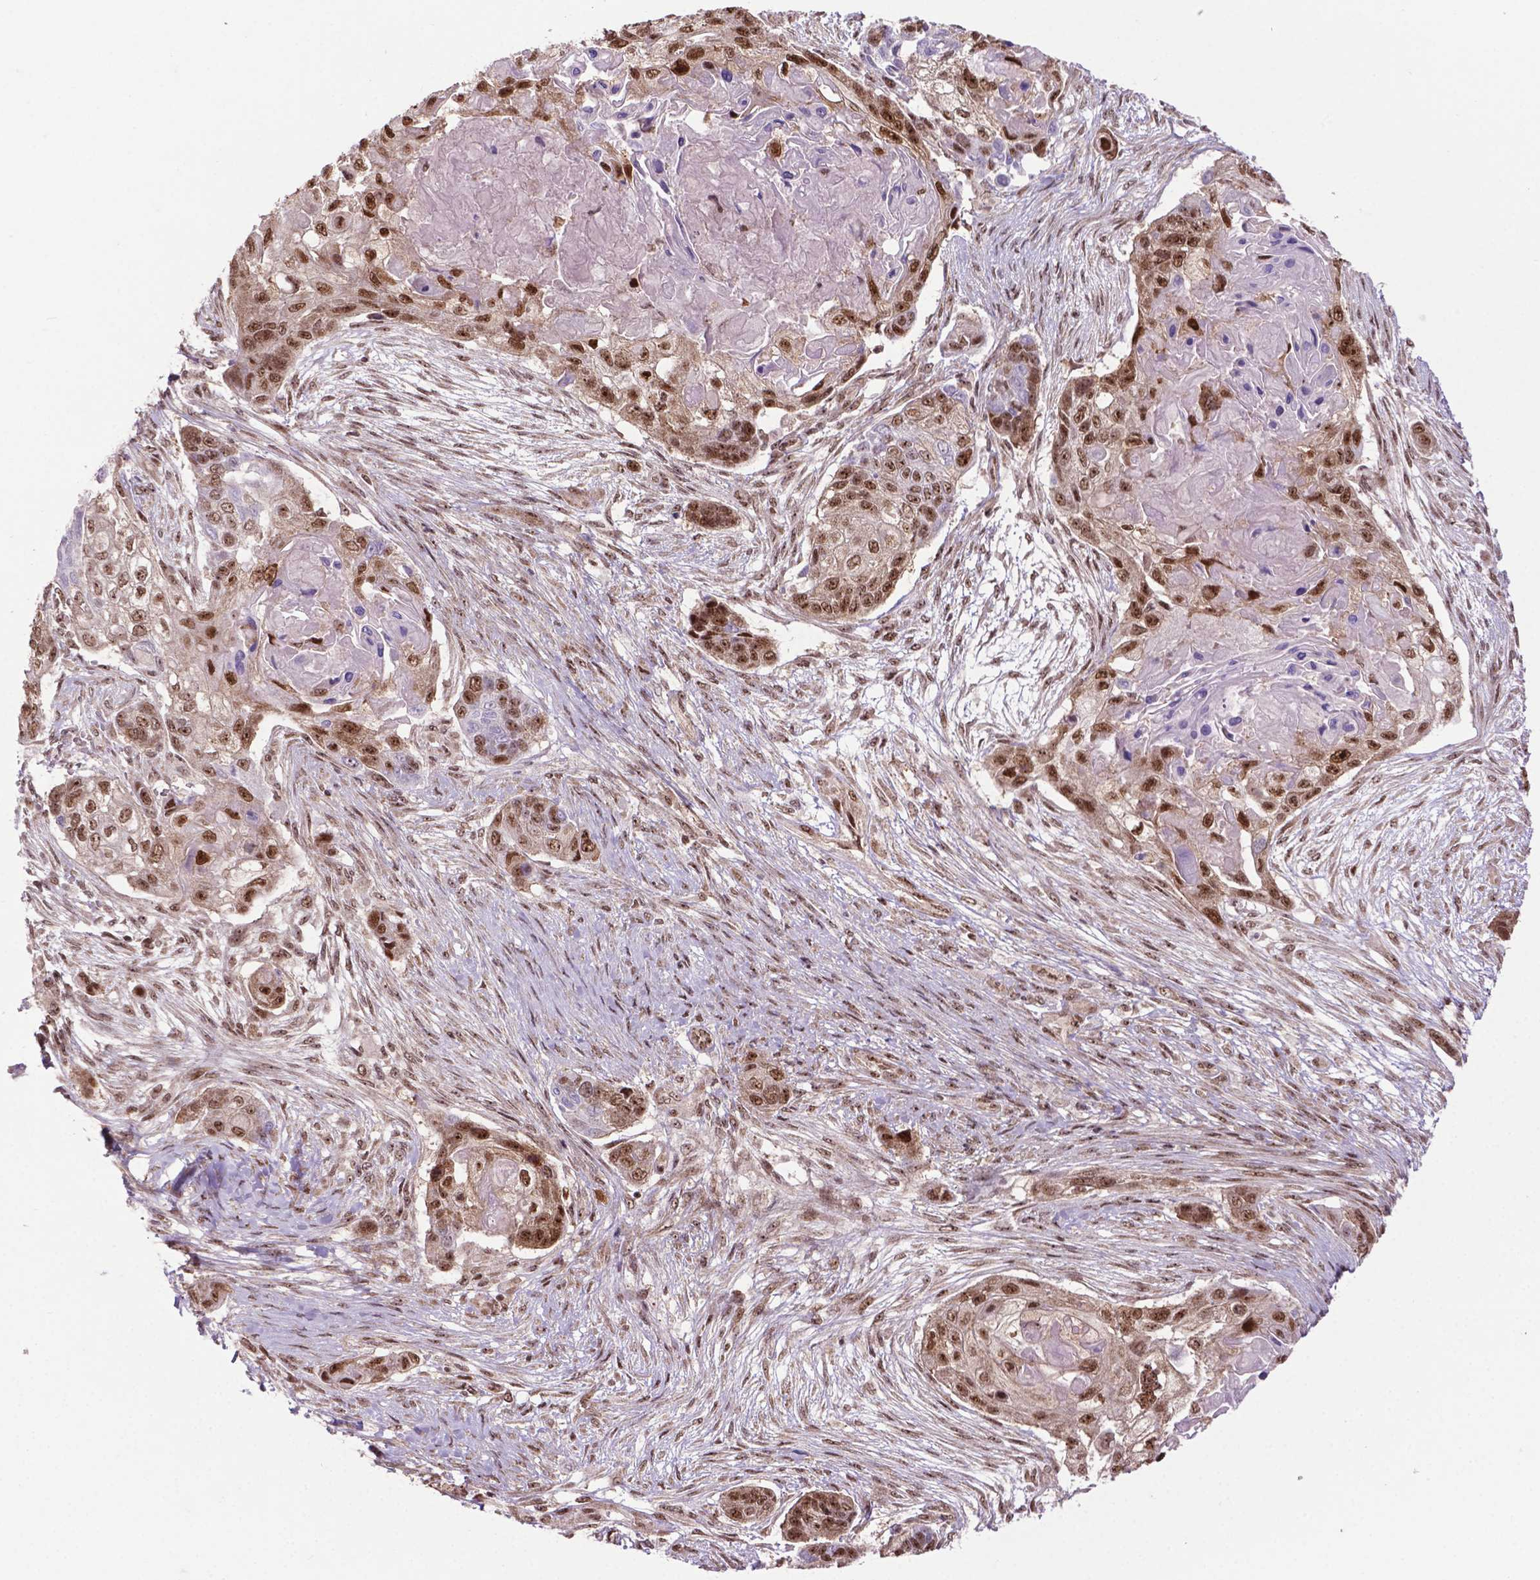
{"staining": {"intensity": "moderate", "quantity": ">75%", "location": "nuclear"}, "tissue": "lung cancer", "cell_type": "Tumor cells", "image_type": "cancer", "snomed": [{"axis": "morphology", "description": "Squamous cell carcinoma, NOS"}, {"axis": "topography", "description": "Lung"}], "caption": "Protein expression analysis of lung cancer demonstrates moderate nuclear expression in about >75% of tumor cells.", "gene": "CSNK2A1", "patient": {"sex": "male", "age": 69}}